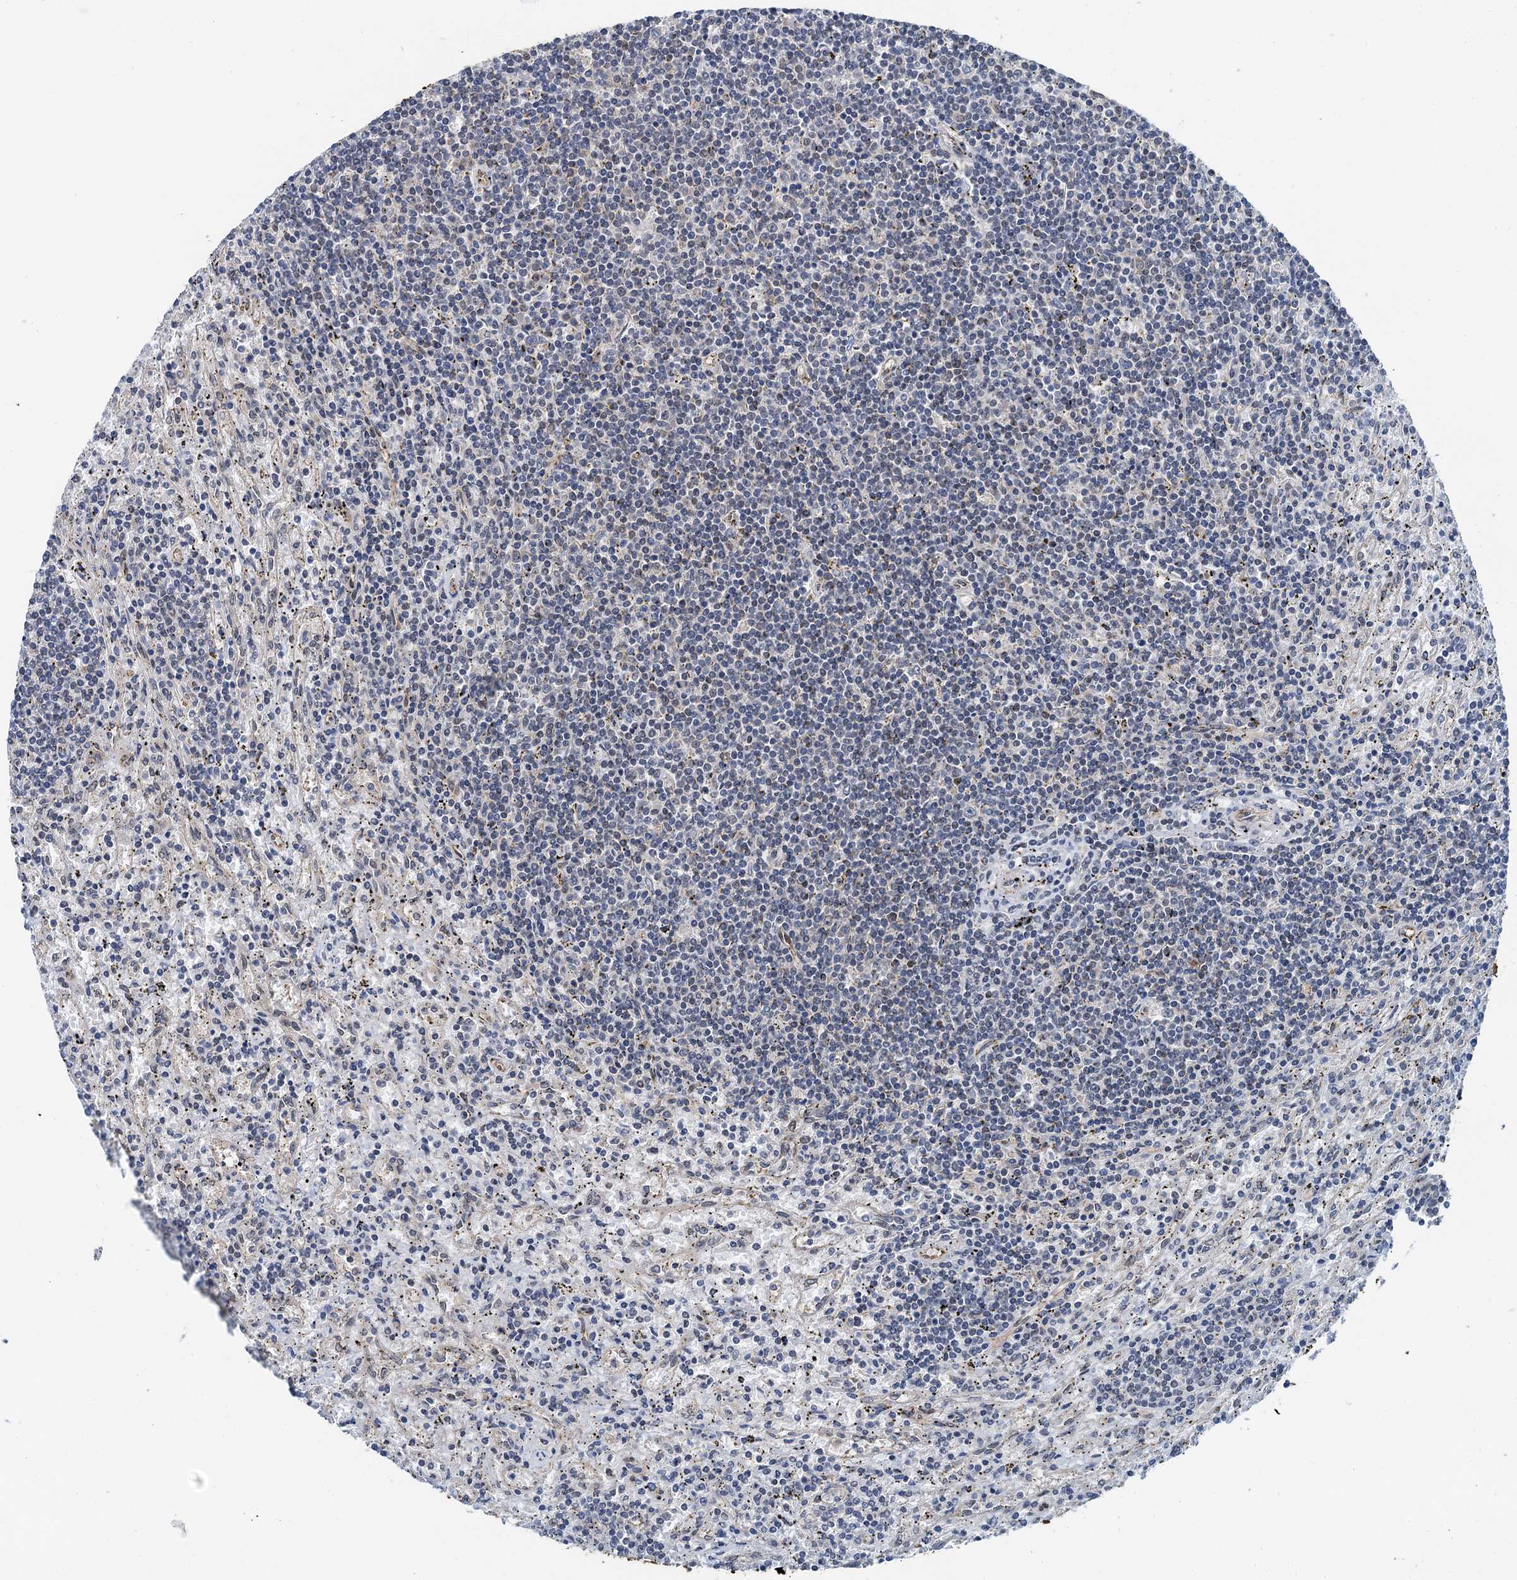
{"staining": {"intensity": "negative", "quantity": "none", "location": "none"}, "tissue": "lymphoma", "cell_type": "Tumor cells", "image_type": "cancer", "snomed": [{"axis": "morphology", "description": "Malignant lymphoma, non-Hodgkin's type, Low grade"}, {"axis": "topography", "description": "Spleen"}], "caption": "Tumor cells are negative for brown protein staining in malignant lymphoma, non-Hodgkin's type (low-grade).", "gene": "CFDP1", "patient": {"sex": "male", "age": 76}}